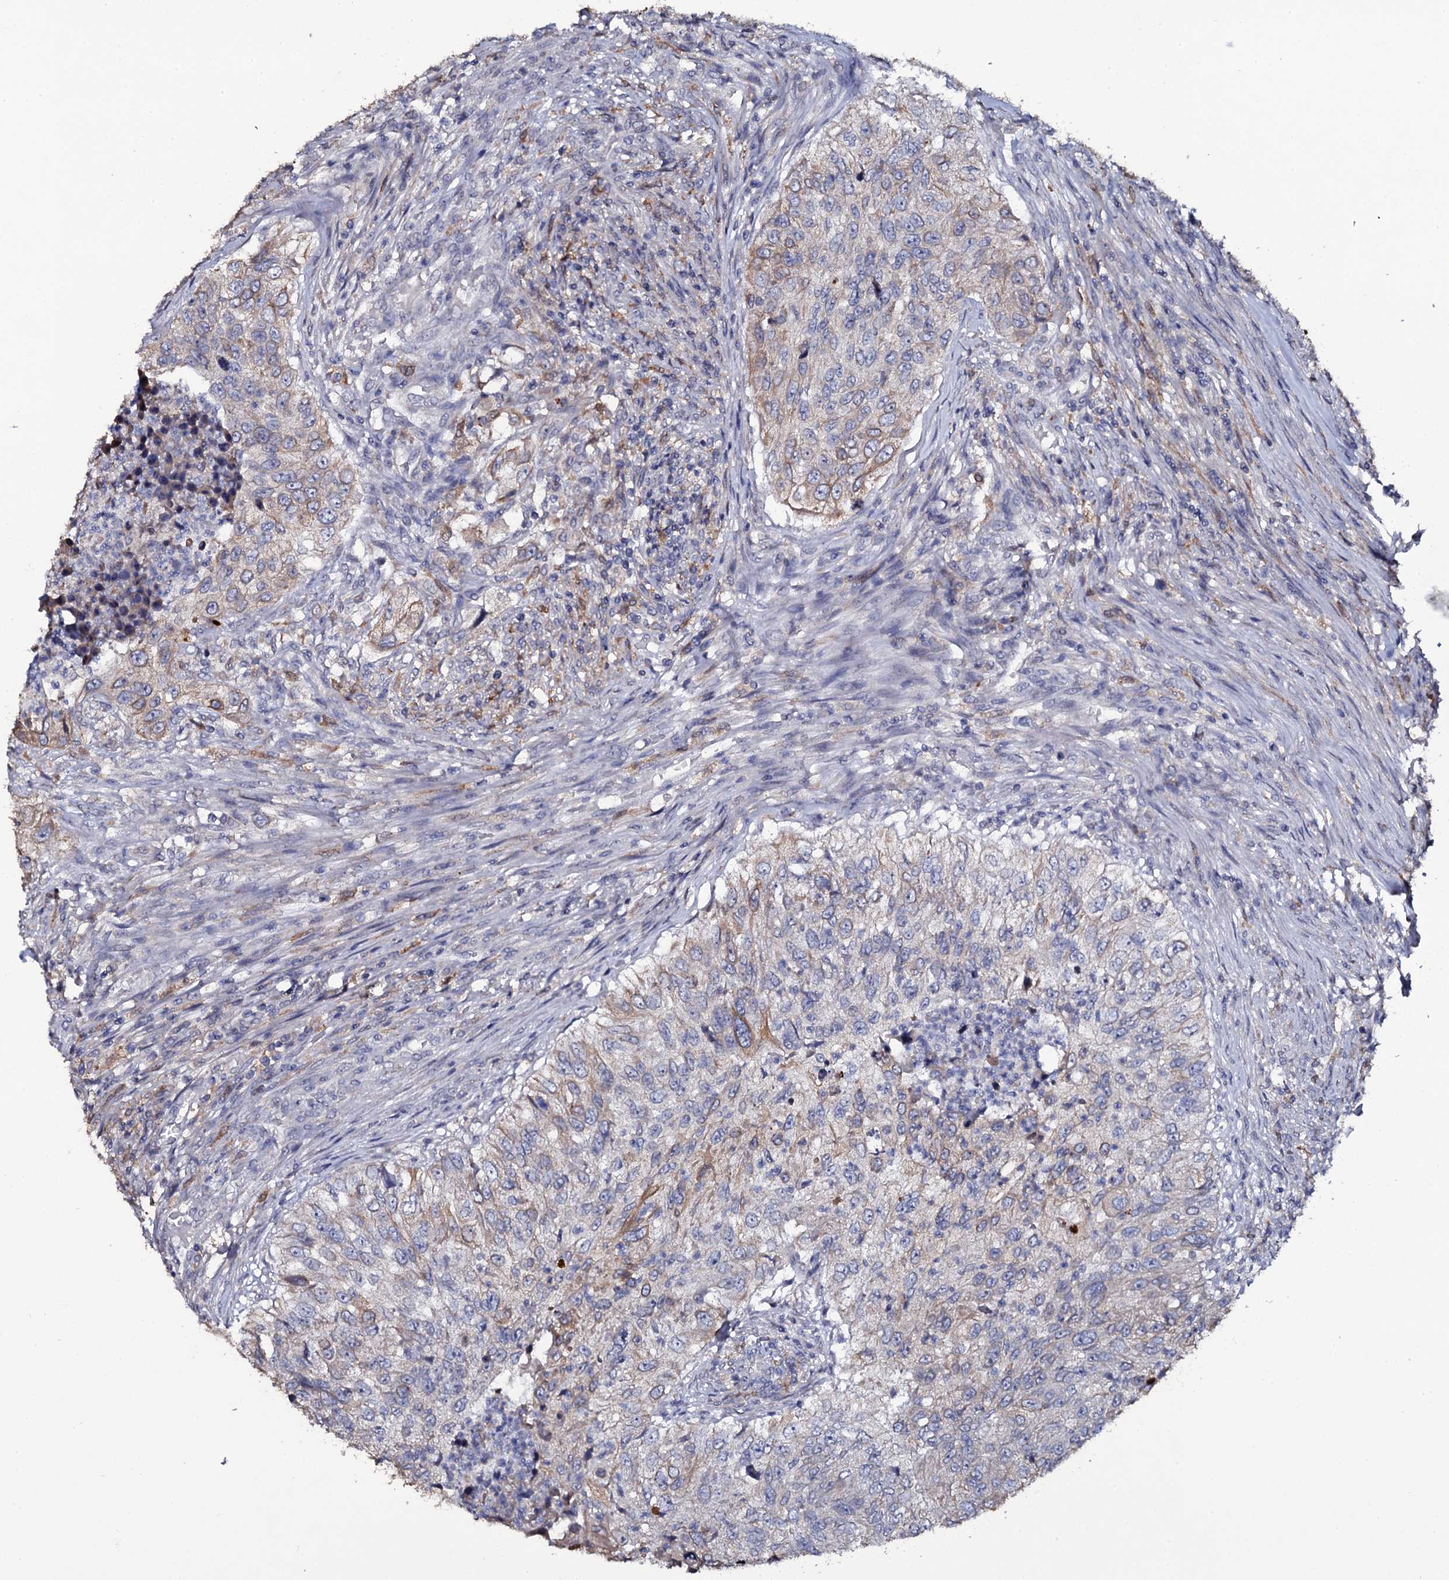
{"staining": {"intensity": "weak", "quantity": "<25%", "location": "cytoplasmic/membranous"}, "tissue": "urothelial cancer", "cell_type": "Tumor cells", "image_type": "cancer", "snomed": [{"axis": "morphology", "description": "Urothelial carcinoma, High grade"}, {"axis": "topography", "description": "Urinary bladder"}], "caption": "Urothelial cancer stained for a protein using immunohistochemistry (IHC) exhibits no positivity tumor cells.", "gene": "CRYL1", "patient": {"sex": "female", "age": 60}}